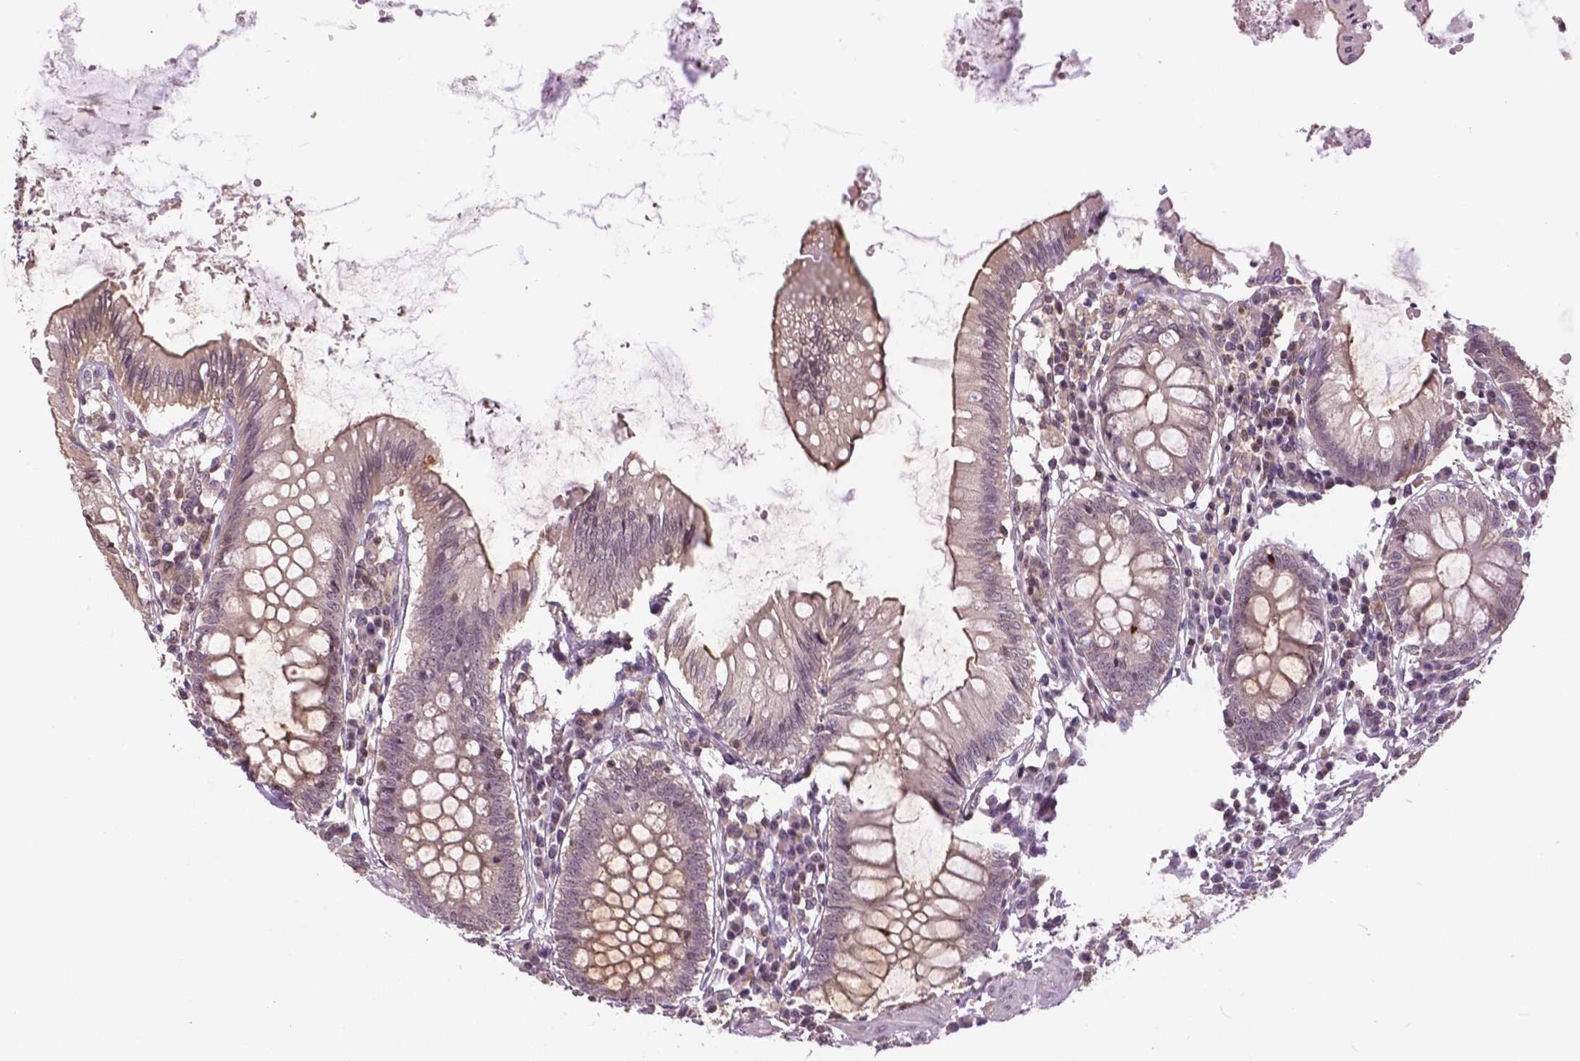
{"staining": {"intensity": "weak", "quantity": ">75%", "location": "cytoplasmic/membranous"}, "tissue": "colon", "cell_type": "Endothelial cells", "image_type": "normal", "snomed": [{"axis": "morphology", "description": "Normal tissue, NOS"}, {"axis": "morphology", "description": "Adenocarcinoma, NOS"}, {"axis": "topography", "description": "Colon"}], "caption": "This micrograph reveals benign colon stained with immunohistochemistry (IHC) to label a protein in brown. The cytoplasmic/membranous of endothelial cells show weak positivity for the protein. Nuclei are counter-stained blue.", "gene": "ANXA13", "patient": {"sex": "male", "age": 83}}